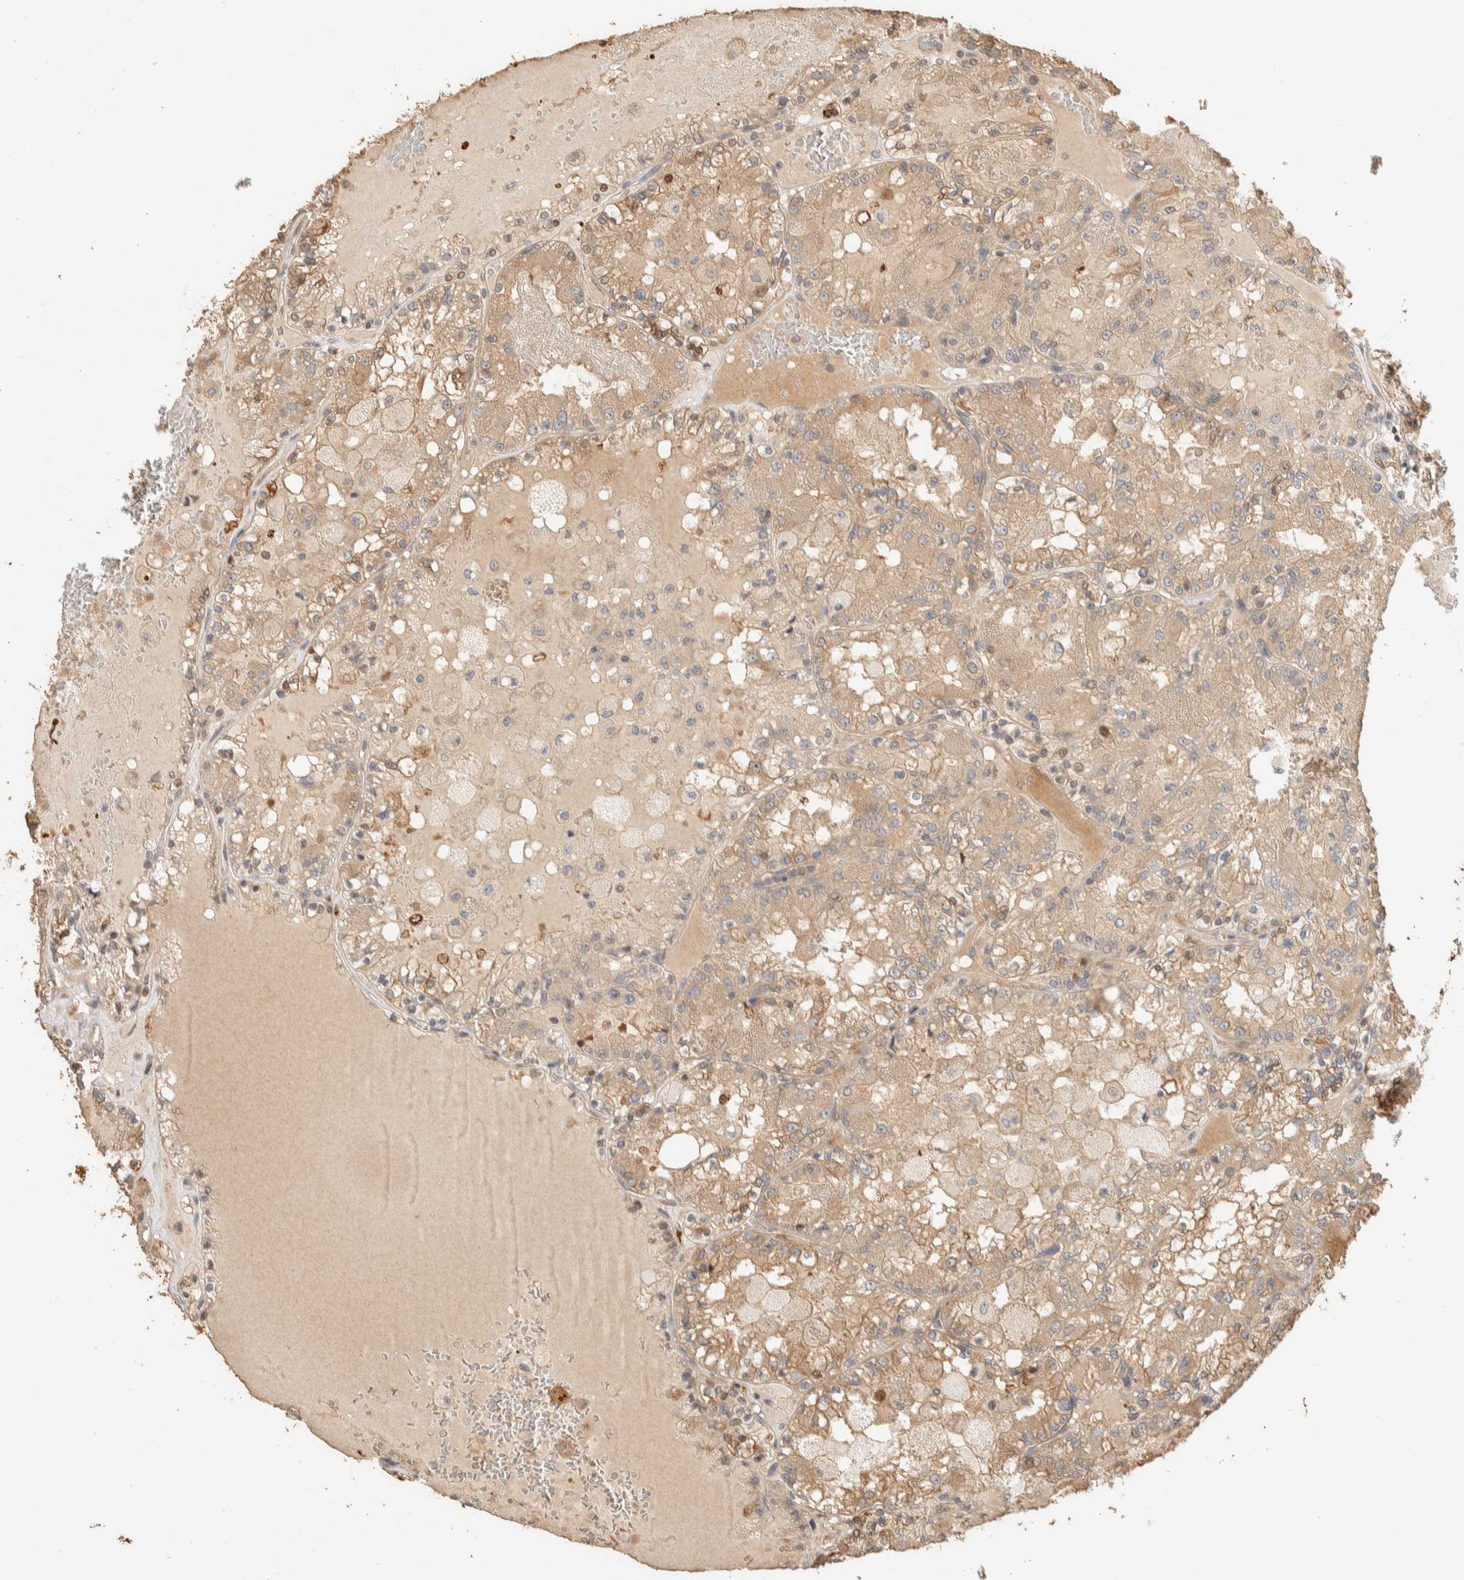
{"staining": {"intensity": "weak", "quantity": "25%-75%", "location": "cytoplasmic/membranous"}, "tissue": "renal cancer", "cell_type": "Tumor cells", "image_type": "cancer", "snomed": [{"axis": "morphology", "description": "Adenocarcinoma, NOS"}, {"axis": "topography", "description": "Kidney"}], "caption": "Immunohistochemical staining of adenocarcinoma (renal) demonstrates low levels of weak cytoplasmic/membranous protein positivity in approximately 25%-75% of tumor cells. (IHC, brightfield microscopy, high magnification).", "gene": "EXOC7", "patient": {"sex": "female", "age": 56}}